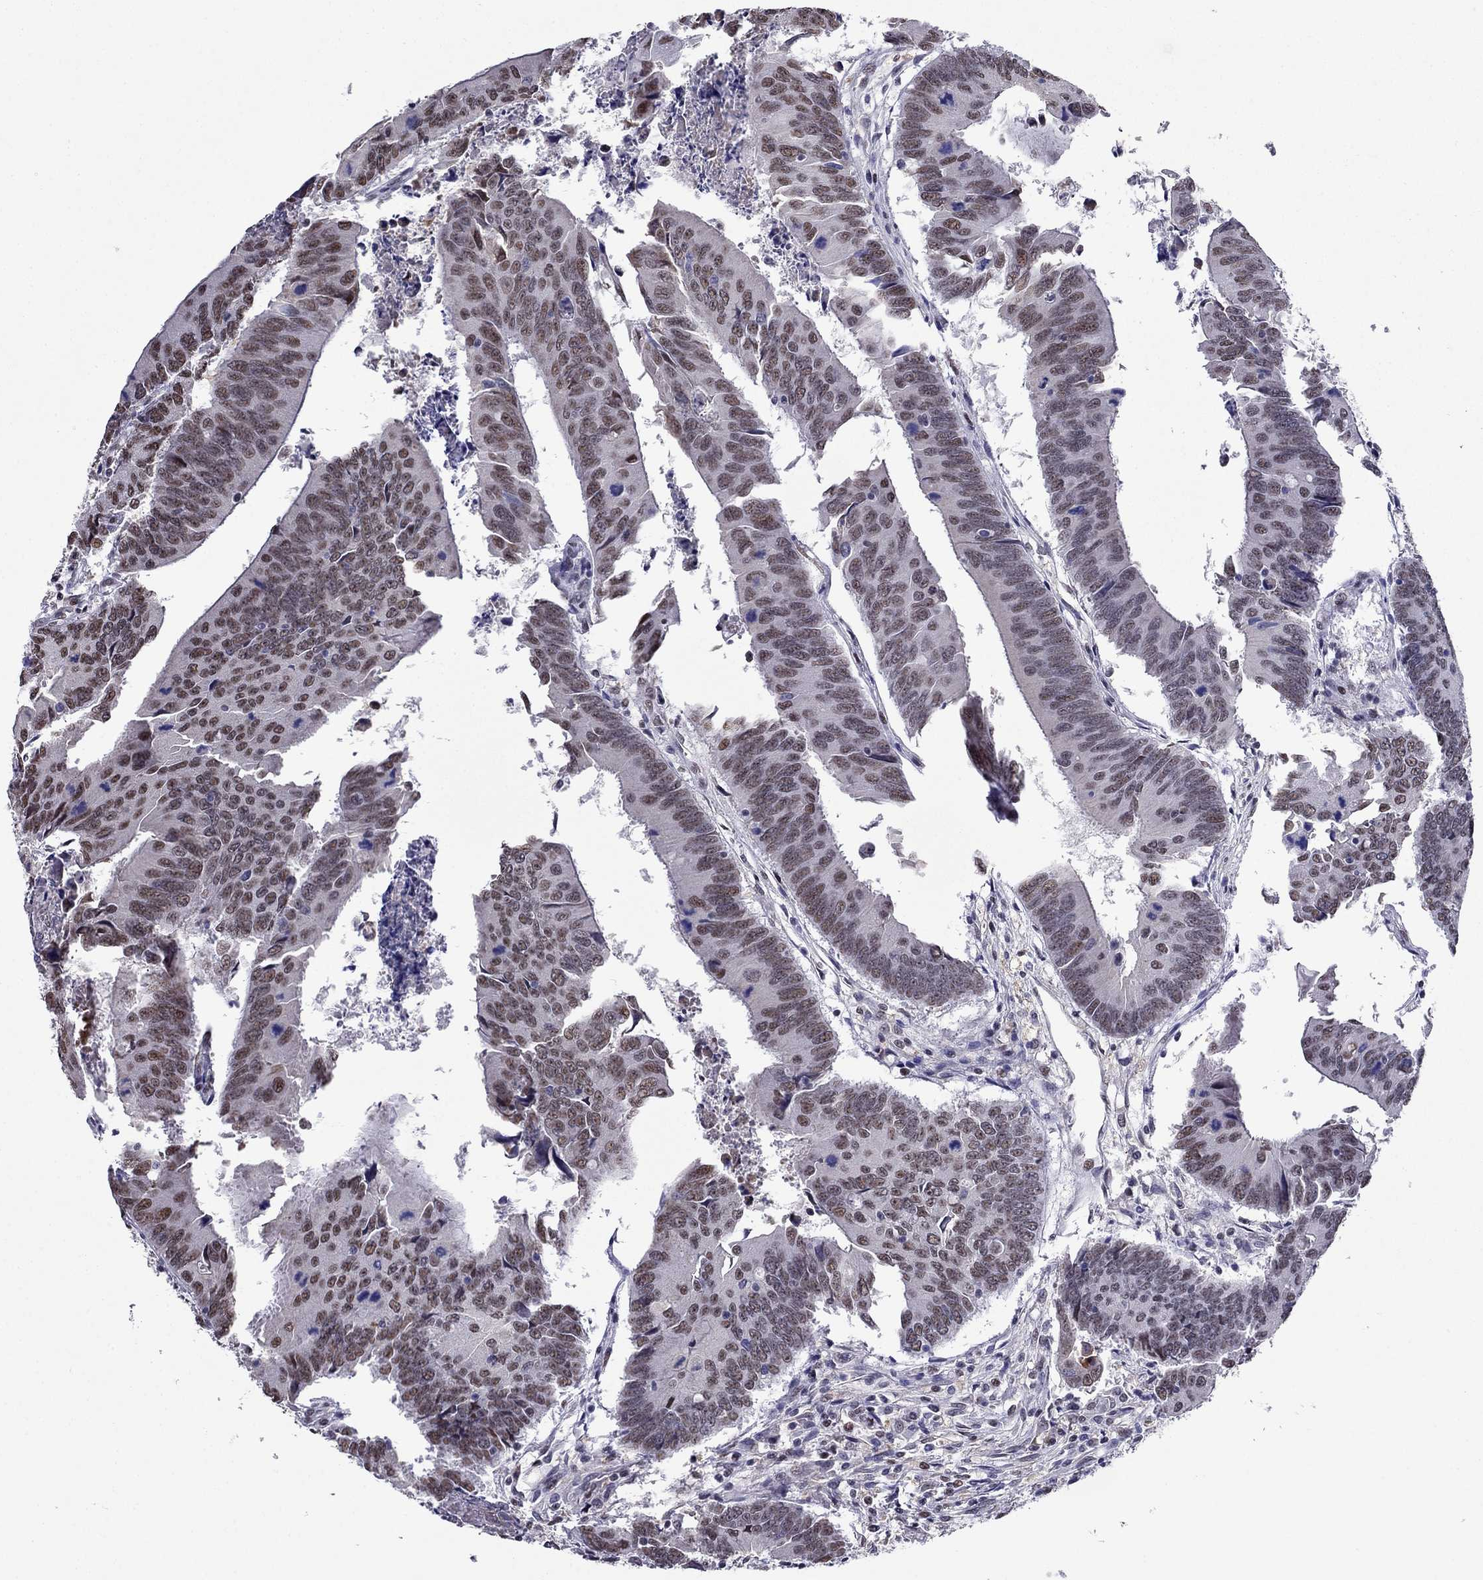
{"staining": {"intensity": "weak", "quantity": "25%-75%", "location": "nuclear"}, "tissue": "colorectal cancer", "cell_type": "Tumor cells", "image_type": "cancer", "snomed": [{"axis": "morphology", "description": "Adenocarcinoma, NOS"}, {"axis": "topography", "description": "Rectum"}], "caption": "Colorectal cancer (adenocarcinoma) stained with a brown dye displays weak nuclear positive positivity in approximately 25%-75% of tumor cells.", "gene": "PPM1G", "patient": {"sex": "male", "age": 67}}